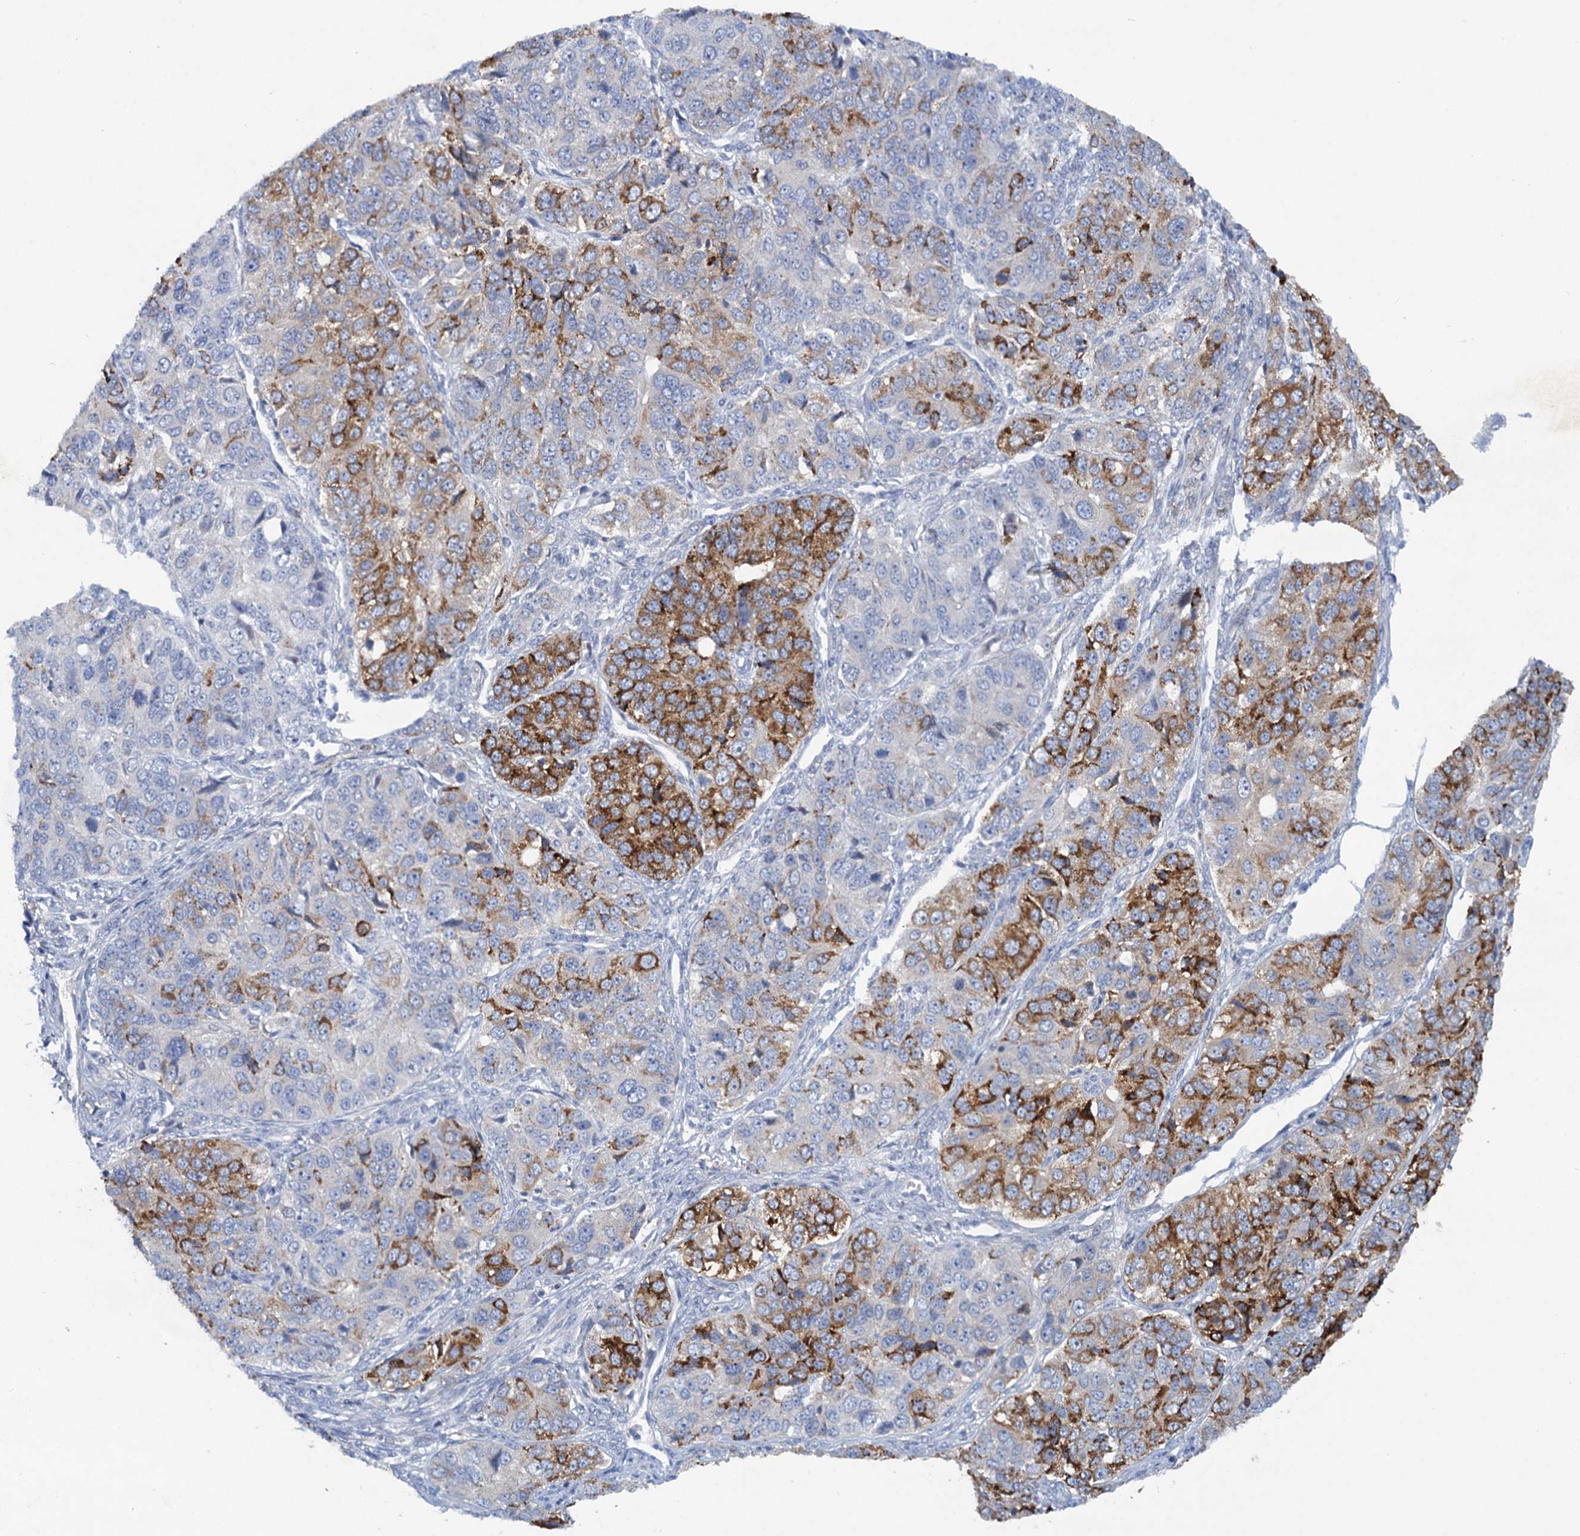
{"staining": {"intensity": "moderate", "quantity": "25%-75%", "location": "cytoplasmic/membranous"}, "tissue": "ovarian cancer", "cell_type": "Tumor cells", "image_type": "cancer", "snomed": [{"axis": "morphology", "description": "Carcinoma, endometroid"}, {"axis": "topography", "description": "Ovary"}], "caption": "The immunohistochemical stain shows moderate cytoplasmic/membranous staining in tumor cells of ovarian cancer (endometroid carcinoma) tissue.", "gene": "QPCTL", "patient": {"sex": "female", "age": 51}}